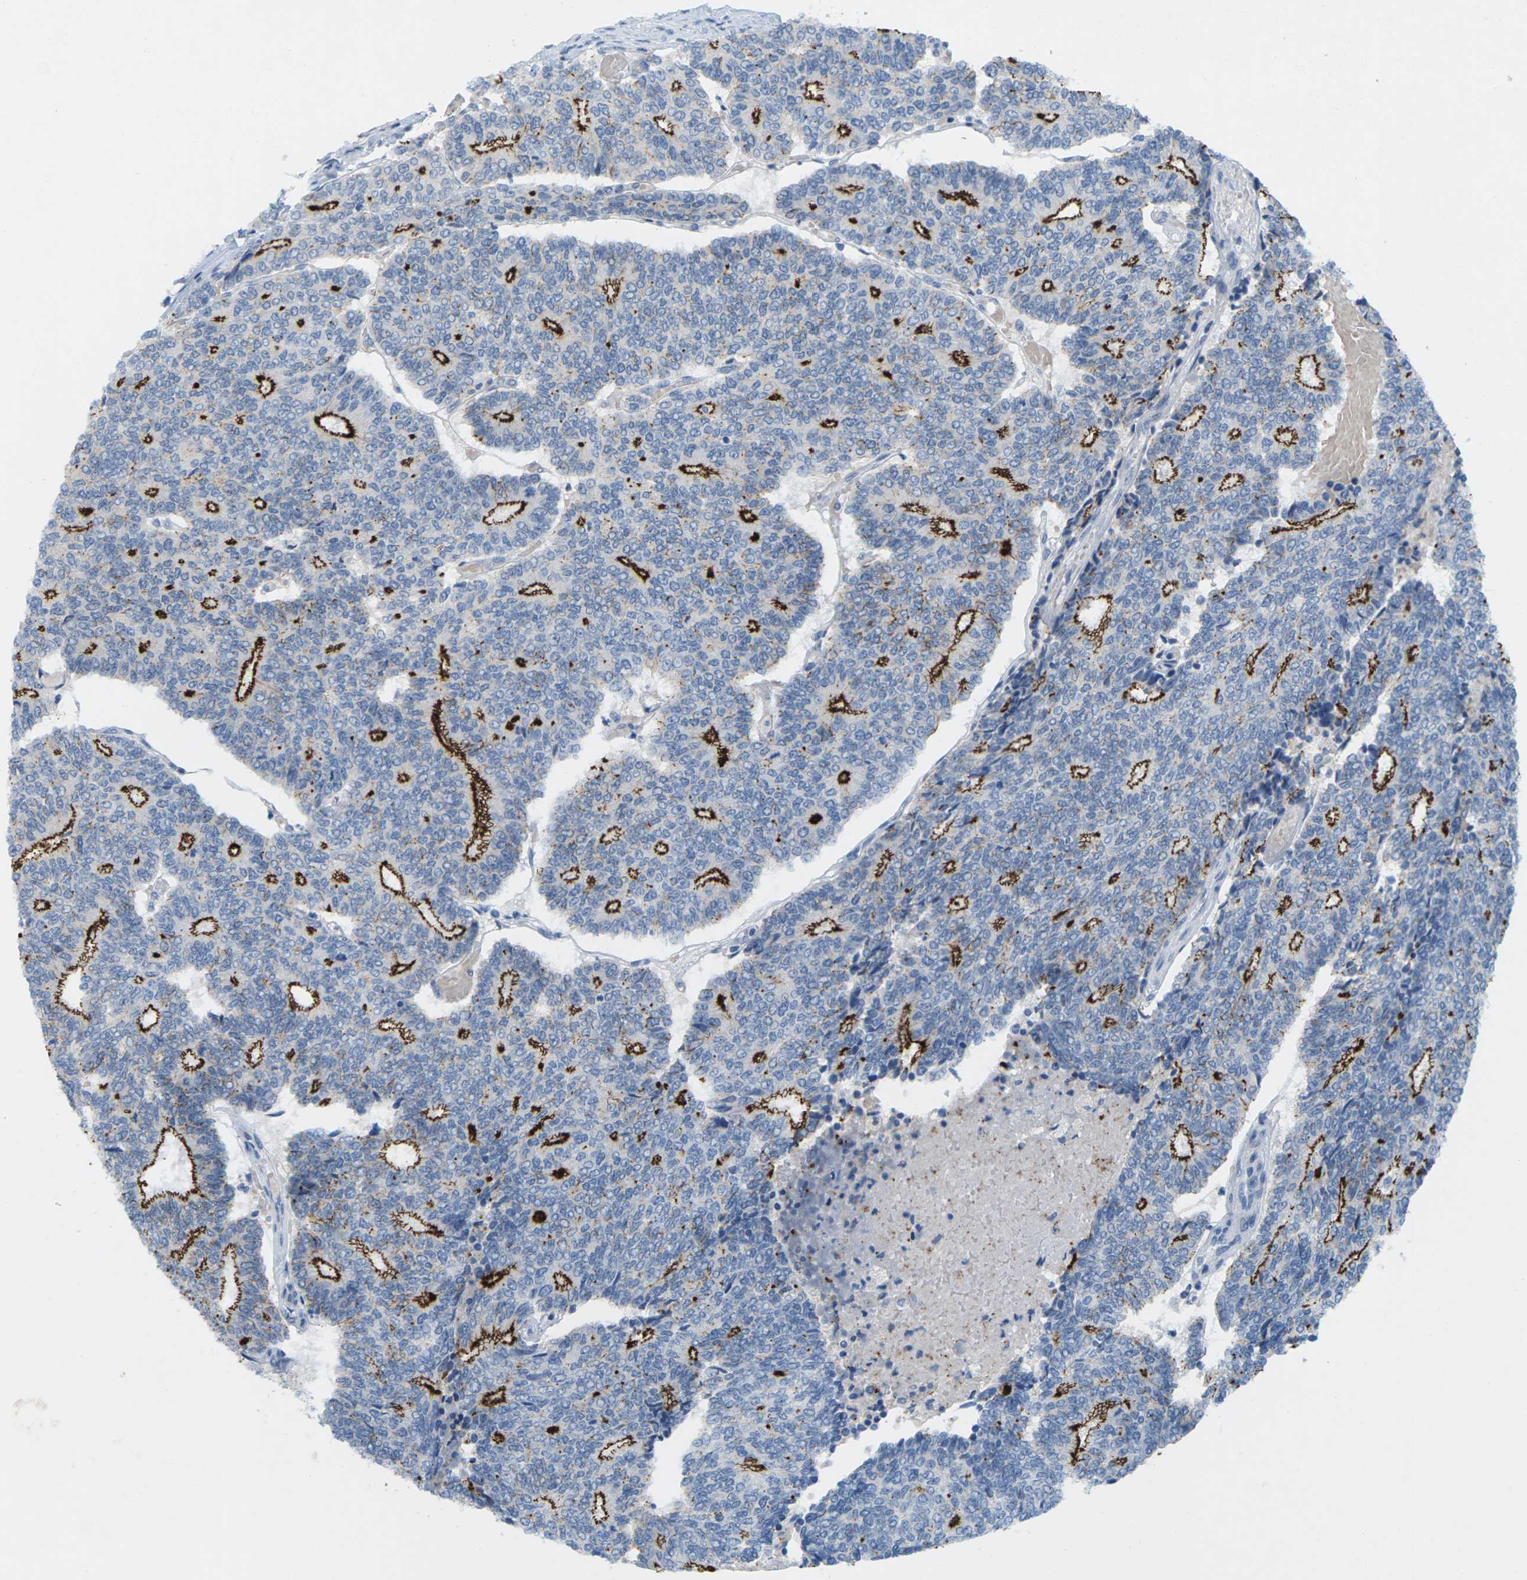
{"staining": {"intensity": "strong", "quantity": "25%-75%", "location": "cytoplasmic/membranous"}, "tissue": "prostate cancer", "cell_type": "Tumor cells", "image_type": "cancer", "snomed": [{"axis": "morphology", "description": "Normal tissue, NOS"}, {"axis": "morphology", "description": "Adenocarcinoma, High grade"}, {"axis": "topography", "description": "Prostate"}, {"axis": "topography", "description": "Seminal veicle"}], "caption": "DAB immunohistochemical staining of human prostate cancer shows strong cytoplasmic/membranous protein staining in about 25%-75% of tumor cells. (Brightfield microscopy of DAB IHC at high magnification).", "gene": "CLDN3", "patient": {"sex": "male", "age": 55}}